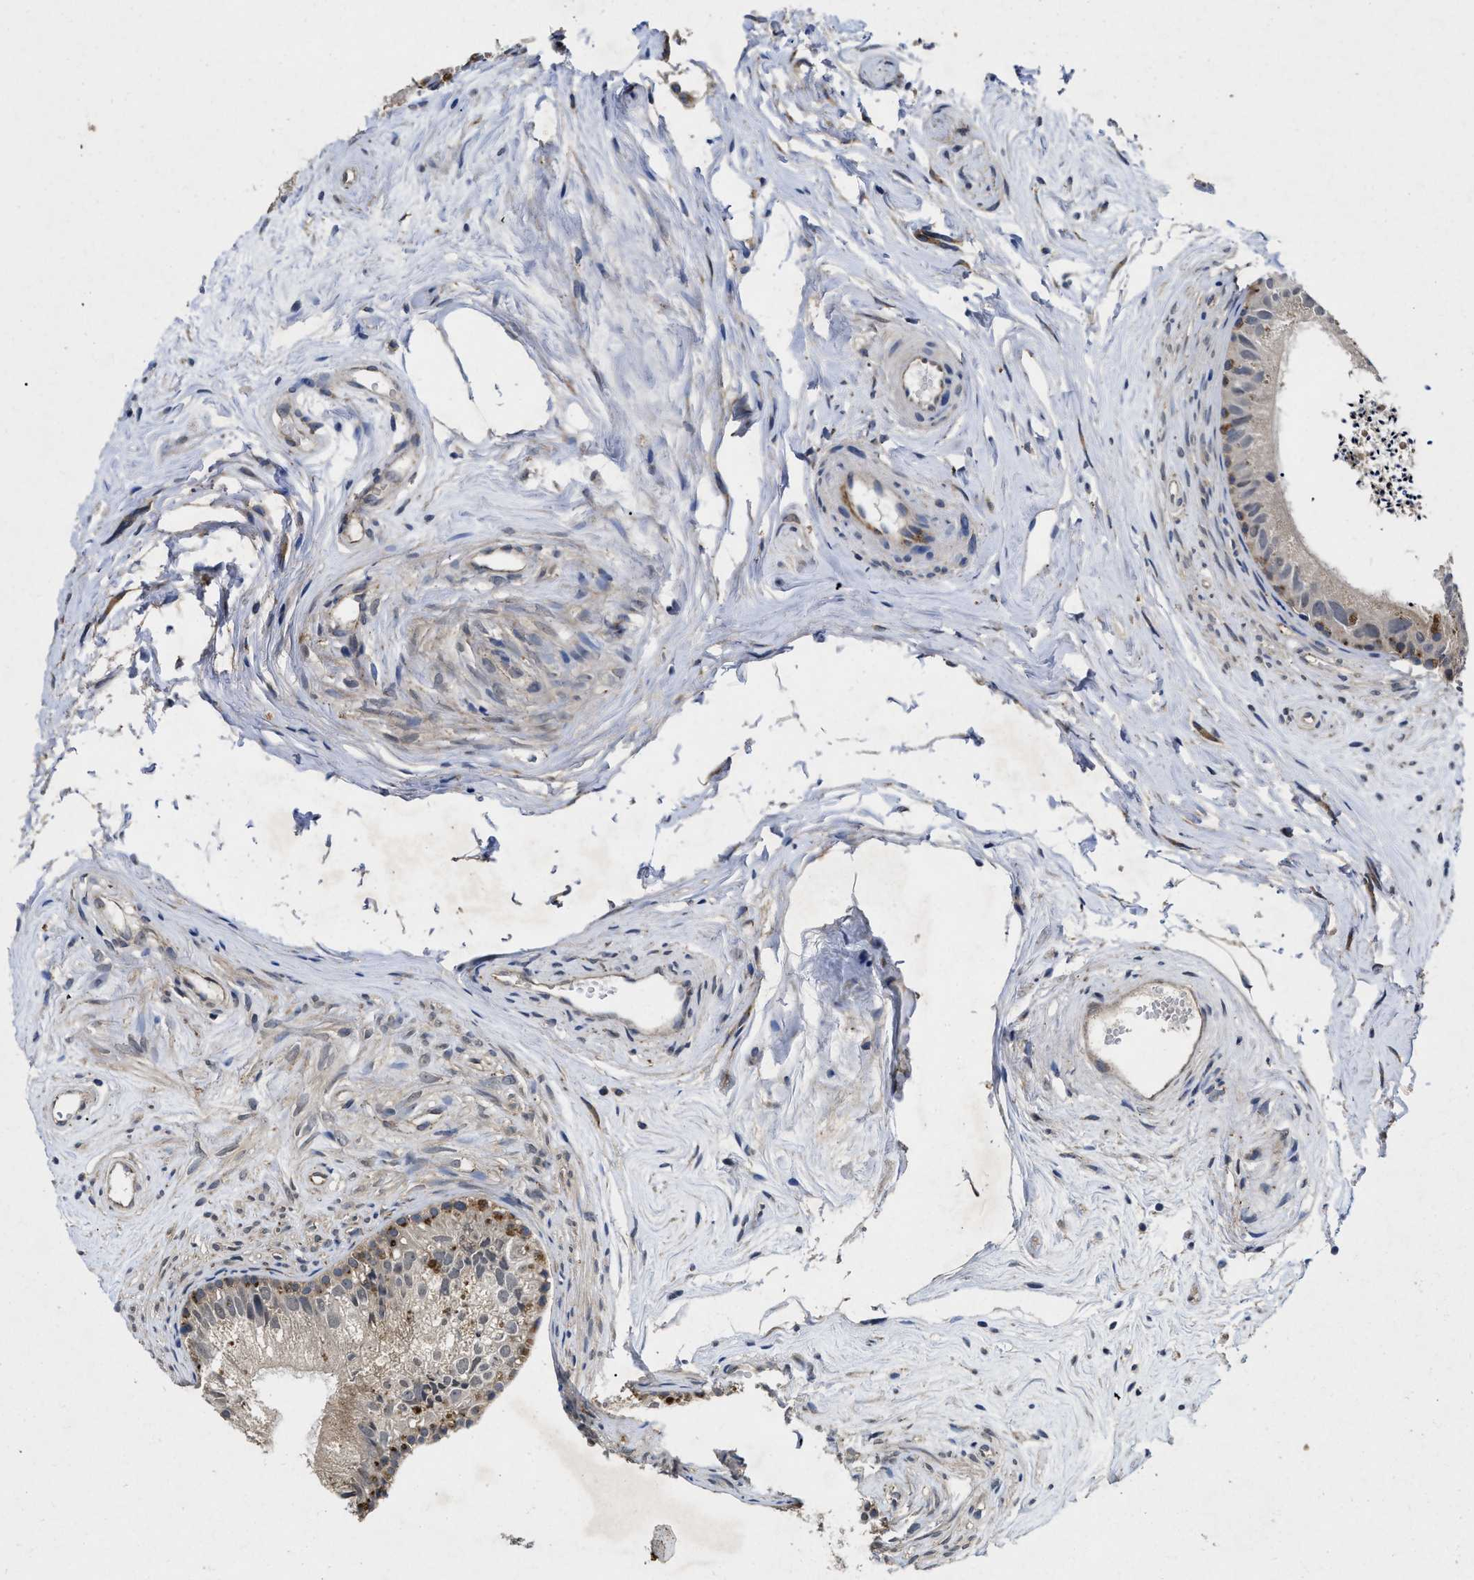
{"staining": {"intensity": "moderate", "quantity": "<25%", "location": "cytoplasmic/membranous"}, "tissue": "epididymis", "cell_type": "Glandular cells", "image_type": "normal", "snomed": [{"axis": "morphology", "description": "Normal tissue, NOS"}, {"axis": "topography", "description": "Epididymis"}], "caption": "DAB (3,3'-diaminobenzidine) immunohistochemical staining of normal human epididymis shows moderate cytoplasmic/membranous protein expression in about <25% of glandular cells. (Brightfield microscopy of DAB IHC at high magnification).", "gene": "PKD2", "patient": {"sex": "male", "age": 56}}